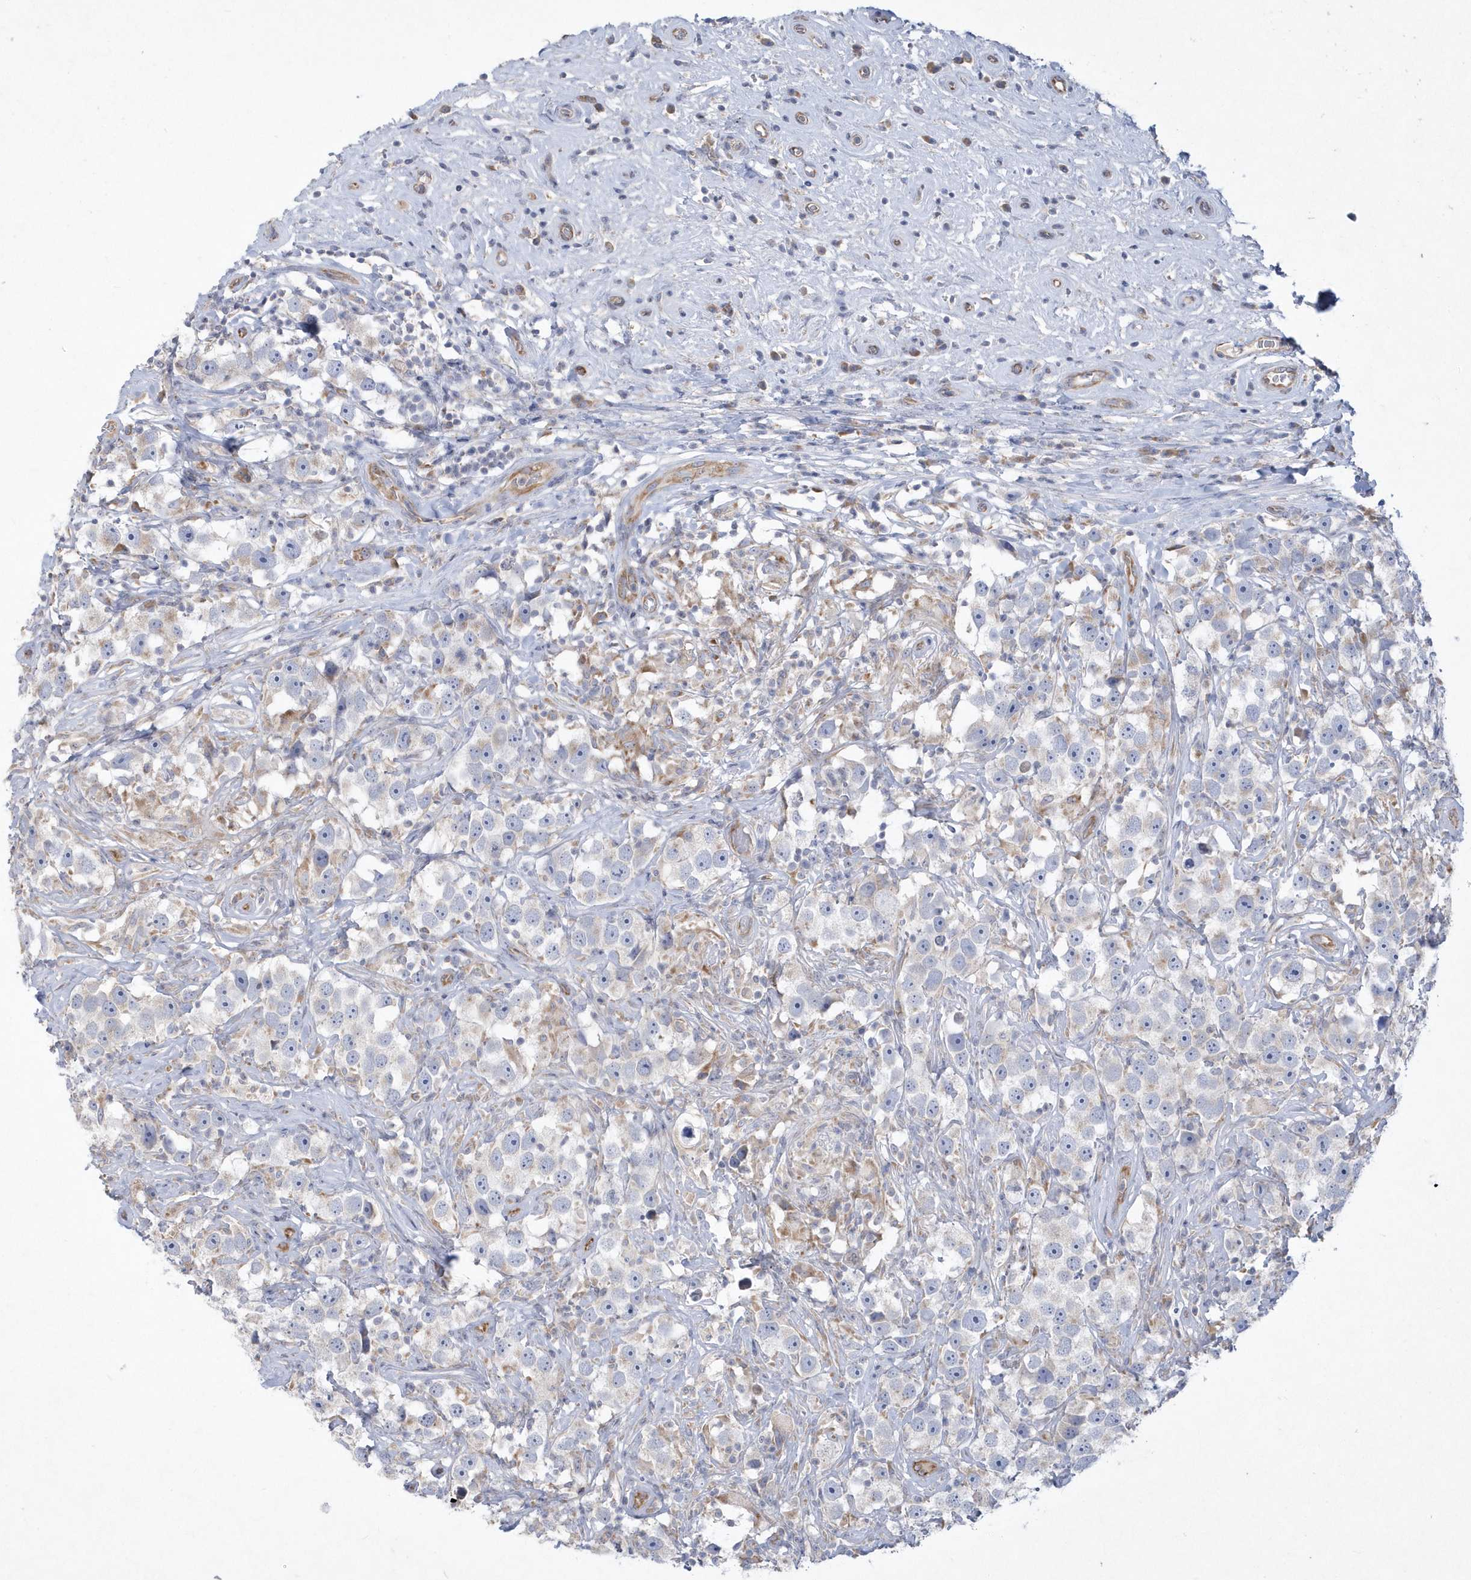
{"staining": {"intensity": "weak", "quantity": "<25%", "location": "cytoplasmic/membranous"}, "tissue": "testis cancer", "cell_type": "Tumor cells", "image_type": "cancer", "snomed": [{"axis": "morphology", "description": "Seminoma, NOS"}, {"axis": "topography", "description": "Testis"}], "caption": "This is a image of IHC staining of testis seminoma, which shows no positivity in tumor cells.", "gene": "DGAT1", "patient": {"sex": "male", "age": 49}}